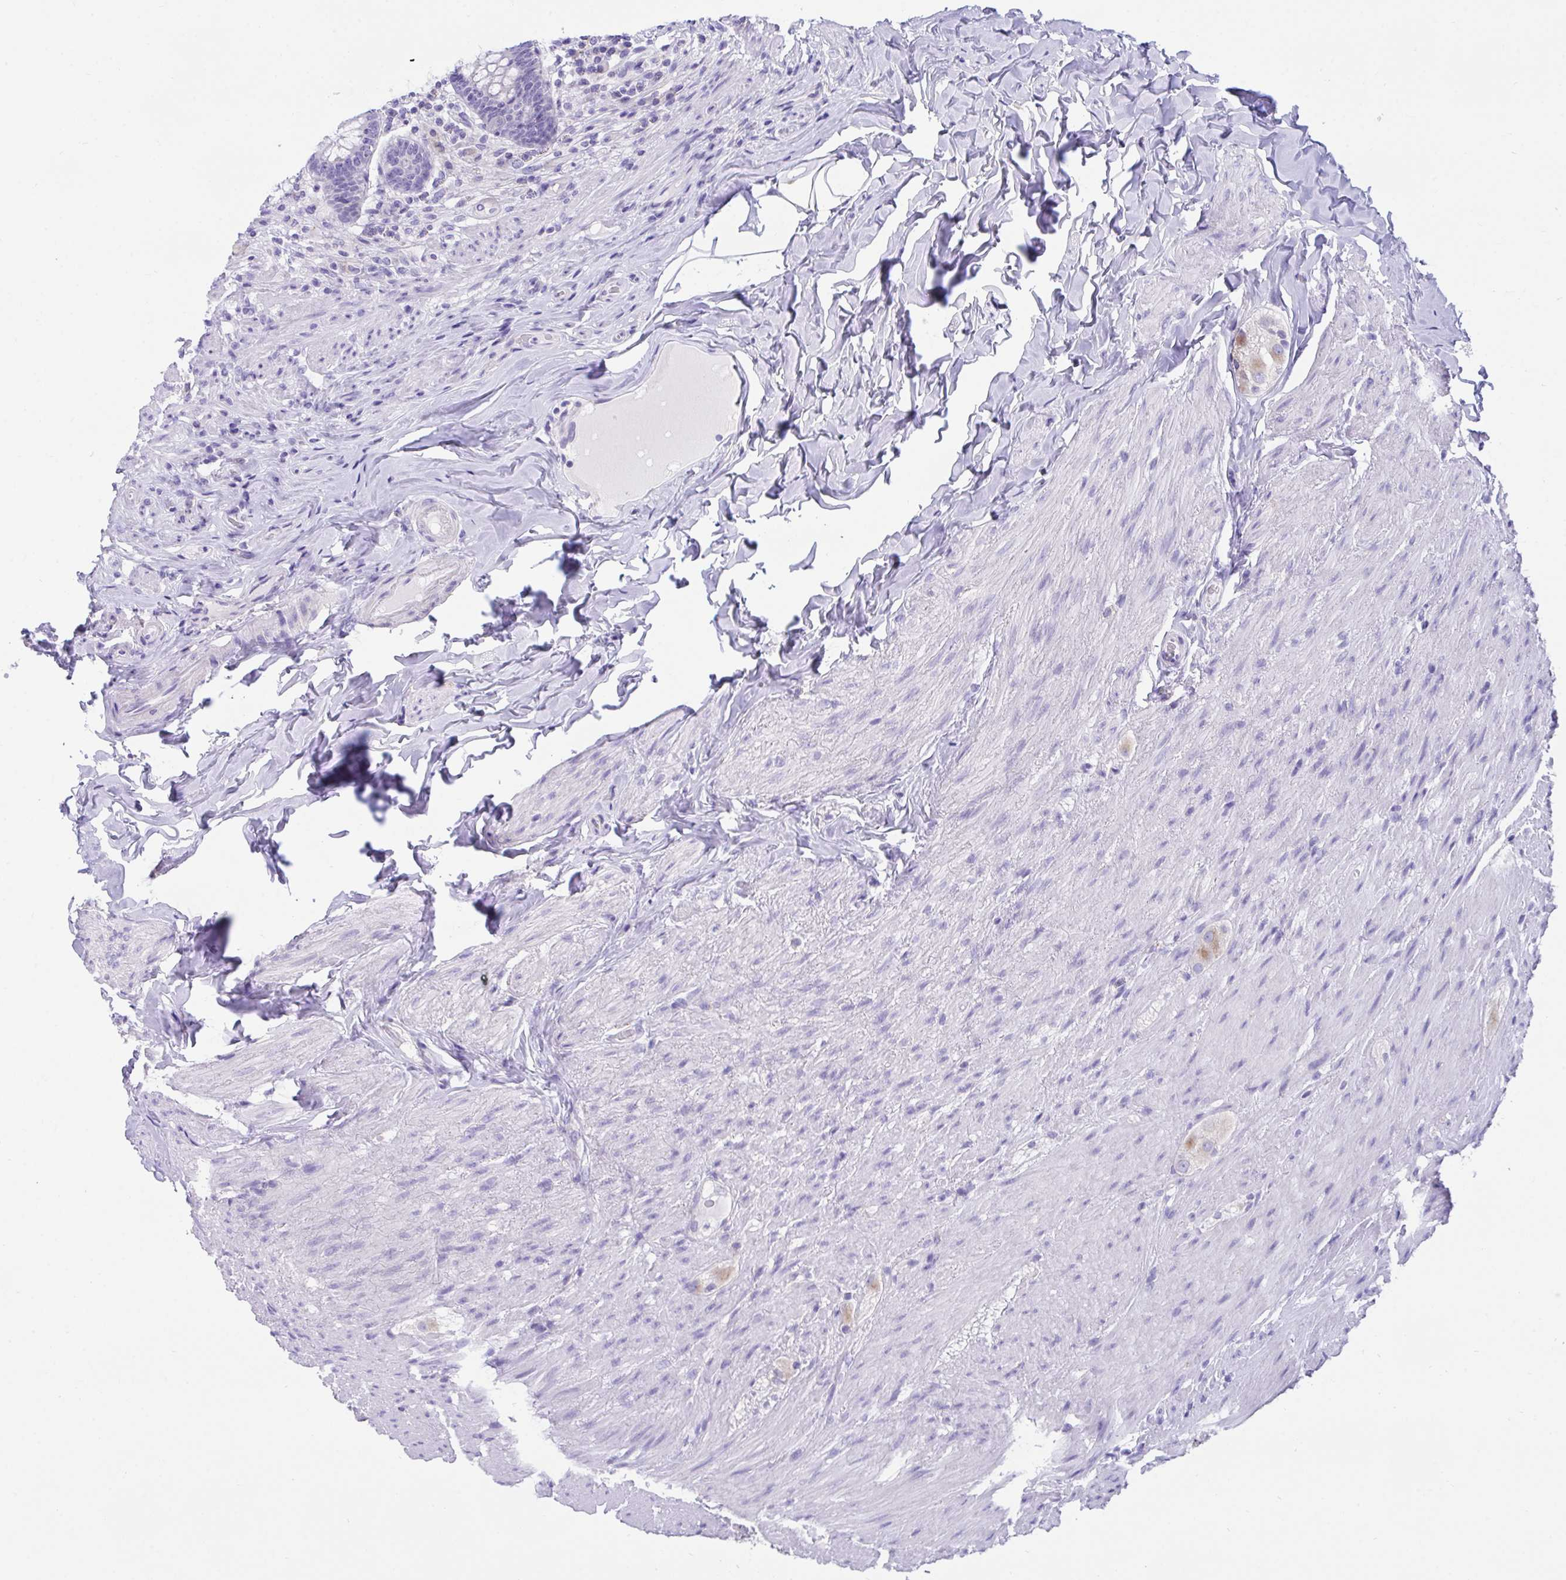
{"staining": {"intensity": "negative", "quantity": "none", "location": "none"}, "tissue": "appendix", "cell_type": "Glandular cells", "image_type": "normal", "snomed": [{"axis": "morphology", "description": "Normal tissue, NOS"}, {"axis": "topography", "description": "Appendix"}], "caption": "Appendix was stained to show a protein in brown. There is no significant expression in glandular cells. (DAB (3,3'-diaminobenzidine) IHC visualized using brightfield microscopy, high magnification).", "gene": "TMEM106B", "patient": {"sex": "male", "age": 71}}